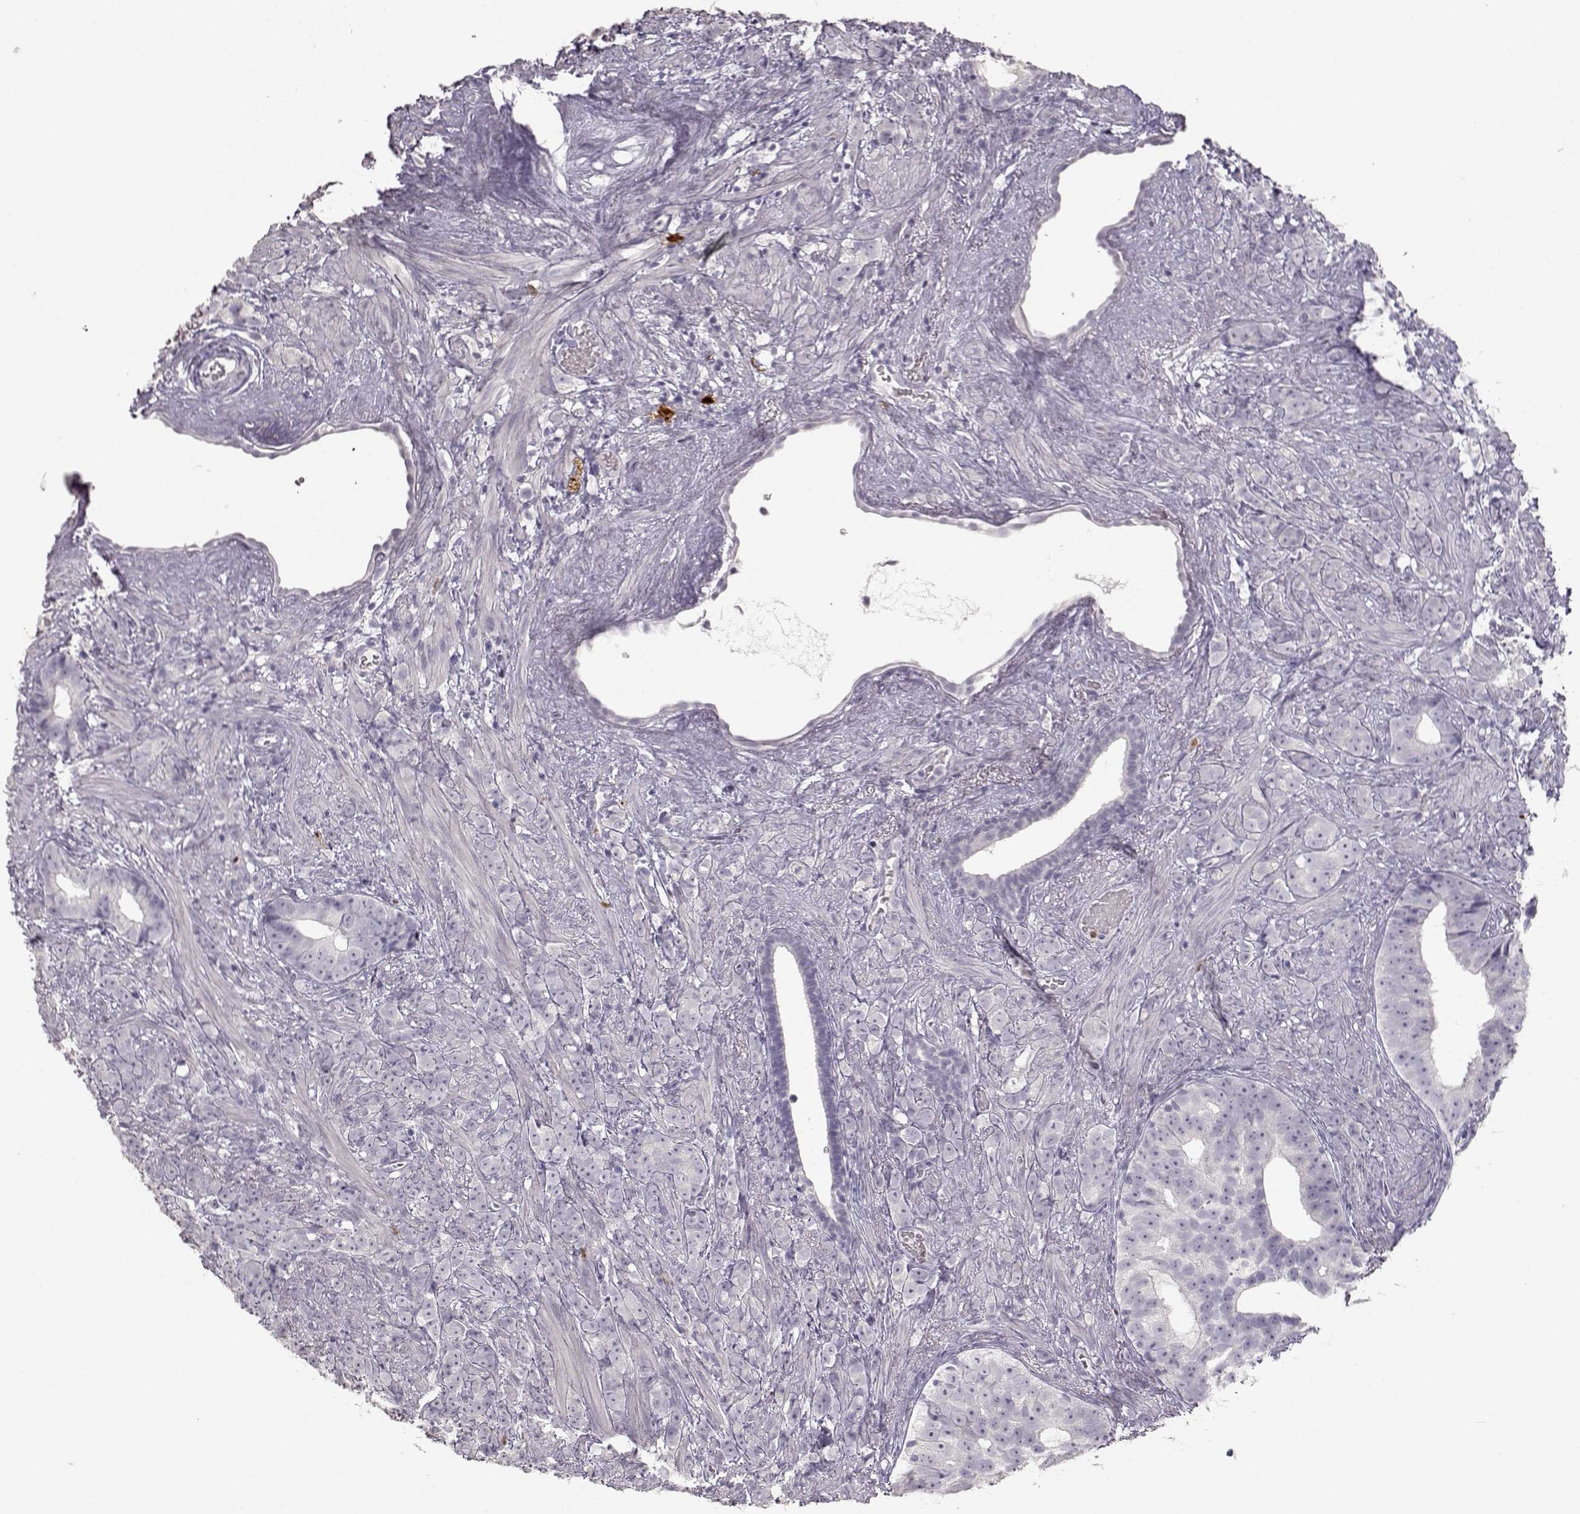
{"staining": {"intensity": "negative", "quantity": "none", "location": "none"}, "tissue": "prostate cancer", "cell_type": "Tumor cells", "image_type": "cancer", "snomed": [{"axis": "morphology", "description": "Adenocarcinoma, High grade"}, {"axis": "topography", "description": "Prostate"}], "caption": "The immunohistochemistry (IHC) image has no significant positivity in tumor cells of high-grade adenocarcinoma (prostate) tissue.", "gene": "S100B", "patient": {"sex": "male", "age": 81}}